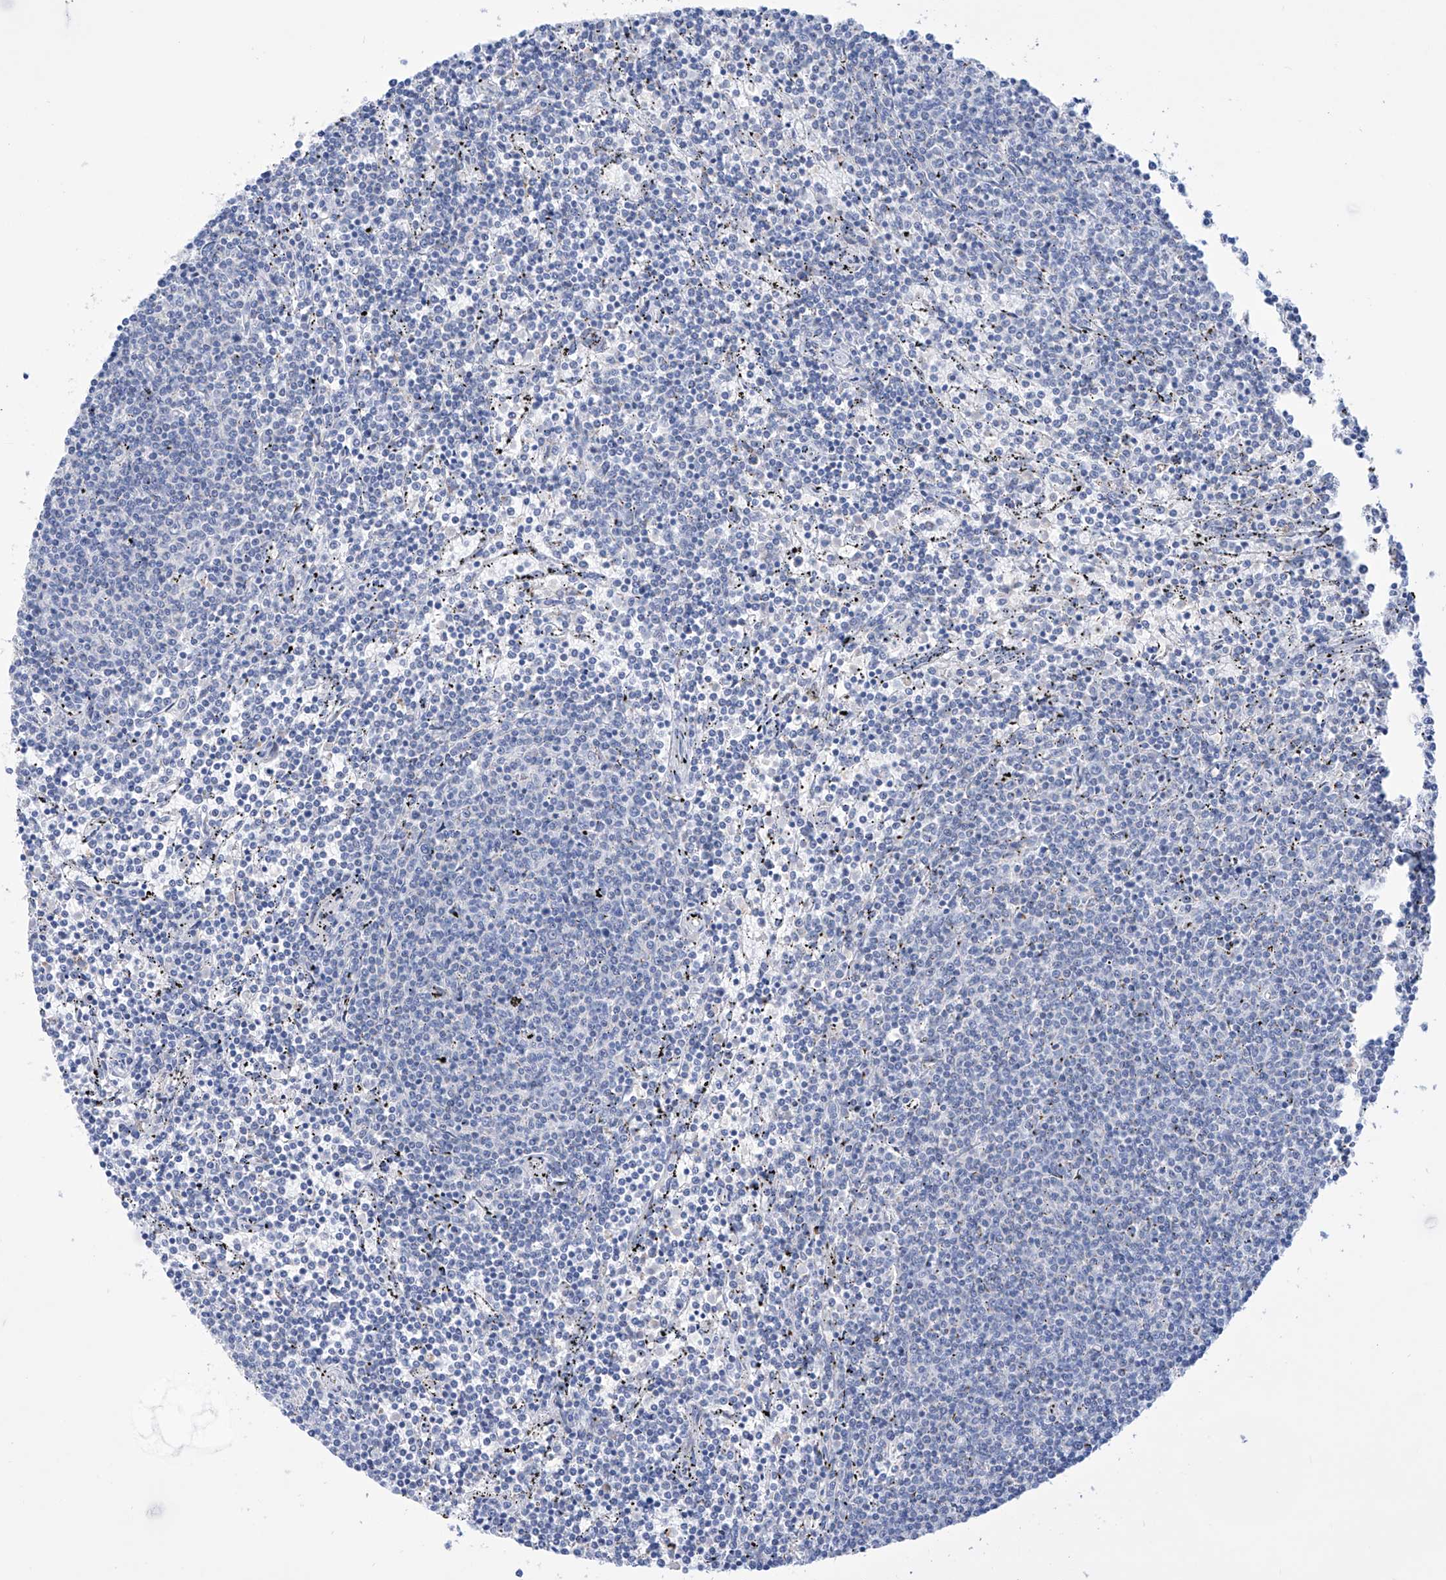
{"staining": {"intensity": "negative", "quantity": "none", "location": "none"}, "tissue": "lymphoma", "cell_type": "Tumor cells", "image_type": "cancer", "snomed": [{"axis": "morphology", "description": "Malignant lymphoma, non-Hodgkin's type, Low grade"}, {"axis": "topography", "description": "Spleen"}], "caption": "Immunohistochemistry (IHC) photomicrograph of malignant lymphoma, non-Hodgkin's type (low-grade) stained for a protein (brown), which shows no positivity in tumor cells.", "gene": "ALDH6A1", "patient": {"sex": "female", "age": 50}}